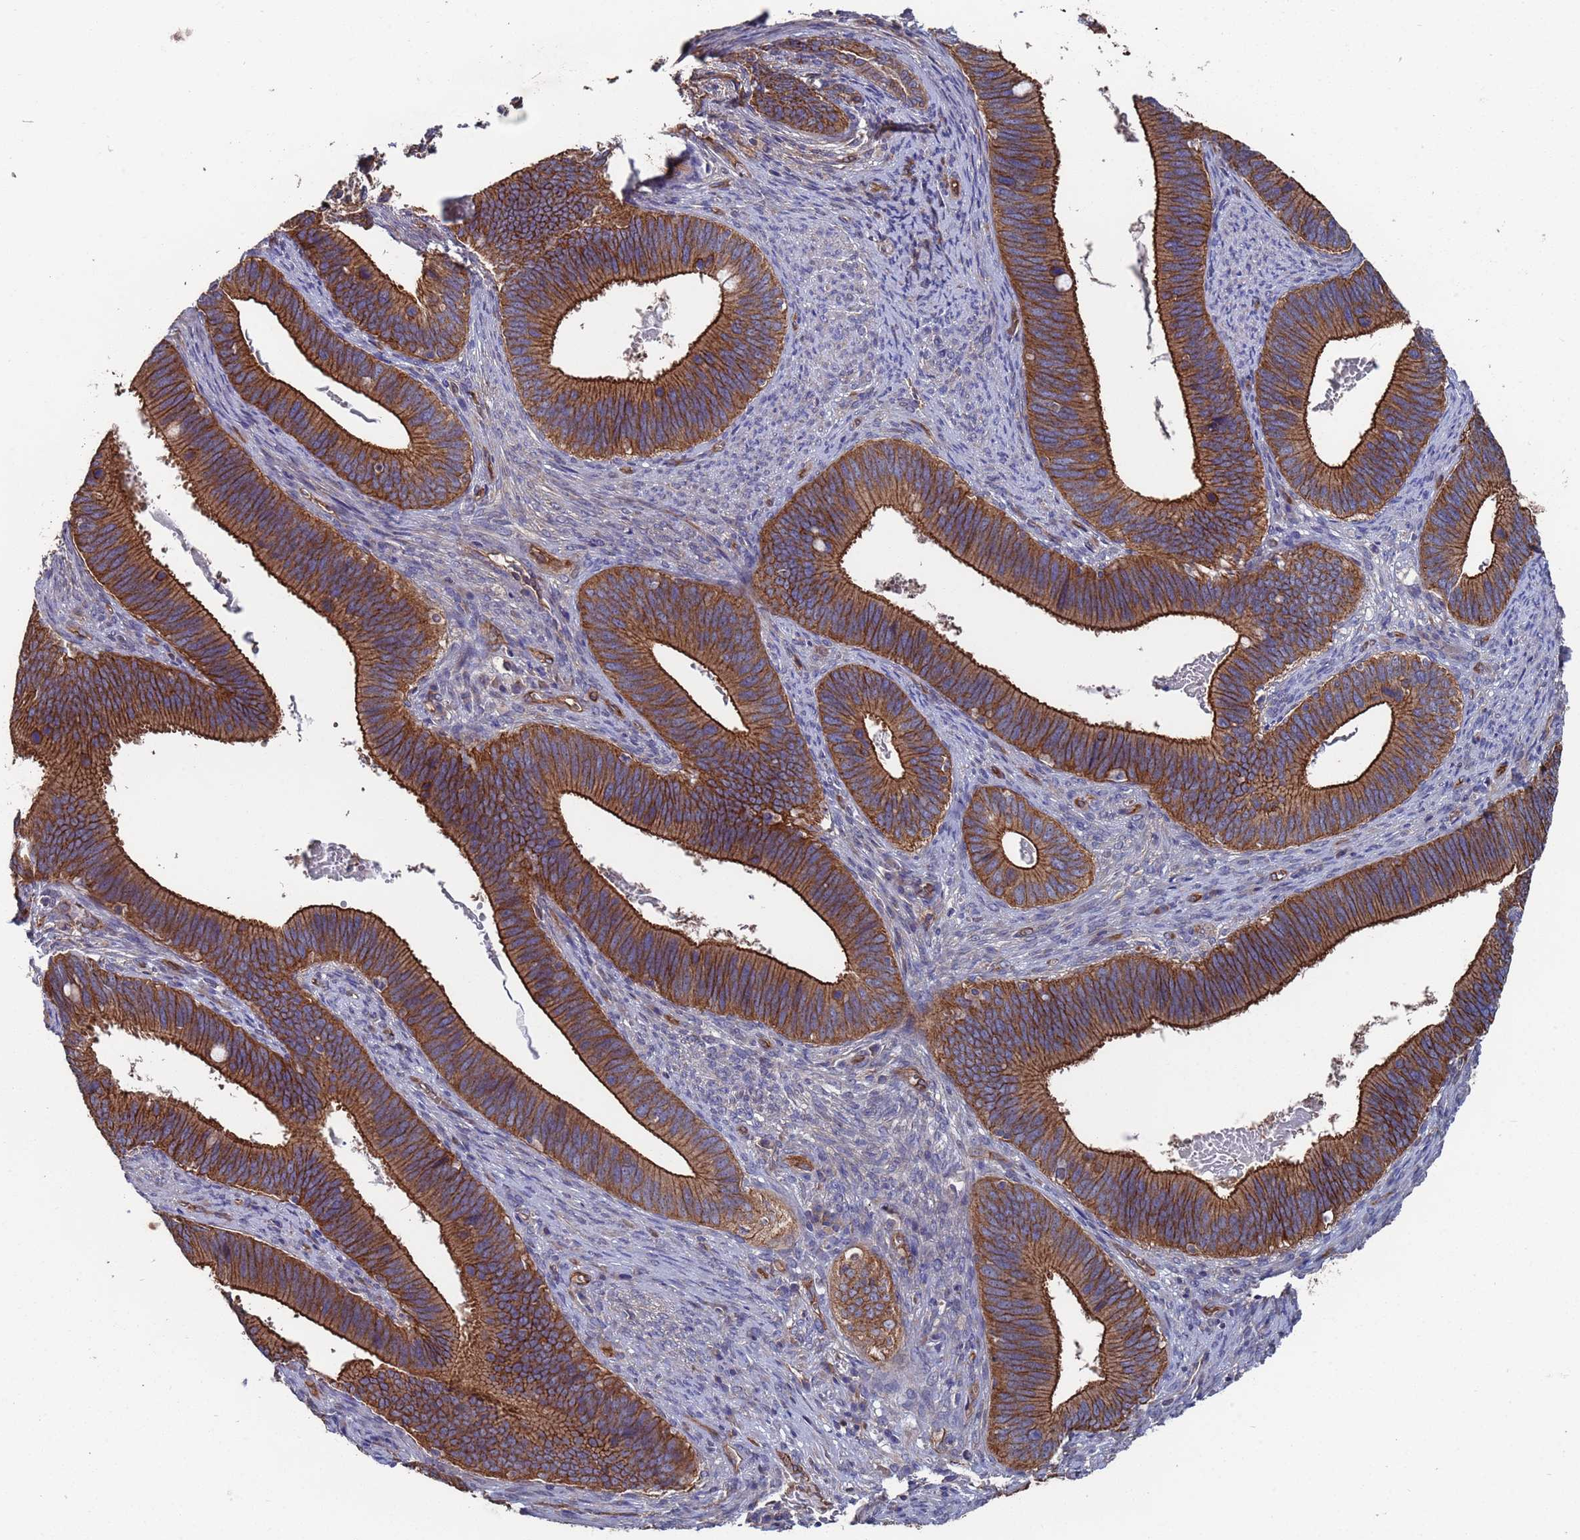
{"staining": {"intensity": "strong", "quantity": ">75%", "location": "cytoplasmic/membranous"}, "tissue": "cervical cancer", "cell_type": "Tumor cells", "image_type": "cancer", "snomed": [{"axis": "morphology", "description": "Adenocarcinoma, NOS"}, {"axis": "topography", "description": "Cervix"}], "caption": "Immunohistochemical staining of human cervical cancer (adenocarcinoma) shows strong cytoplasmic/membranous protein positivity in about >75% of tumor cells.", "gene": "NDUFAF6", "patient": {"sex": "female", "age": 42}}